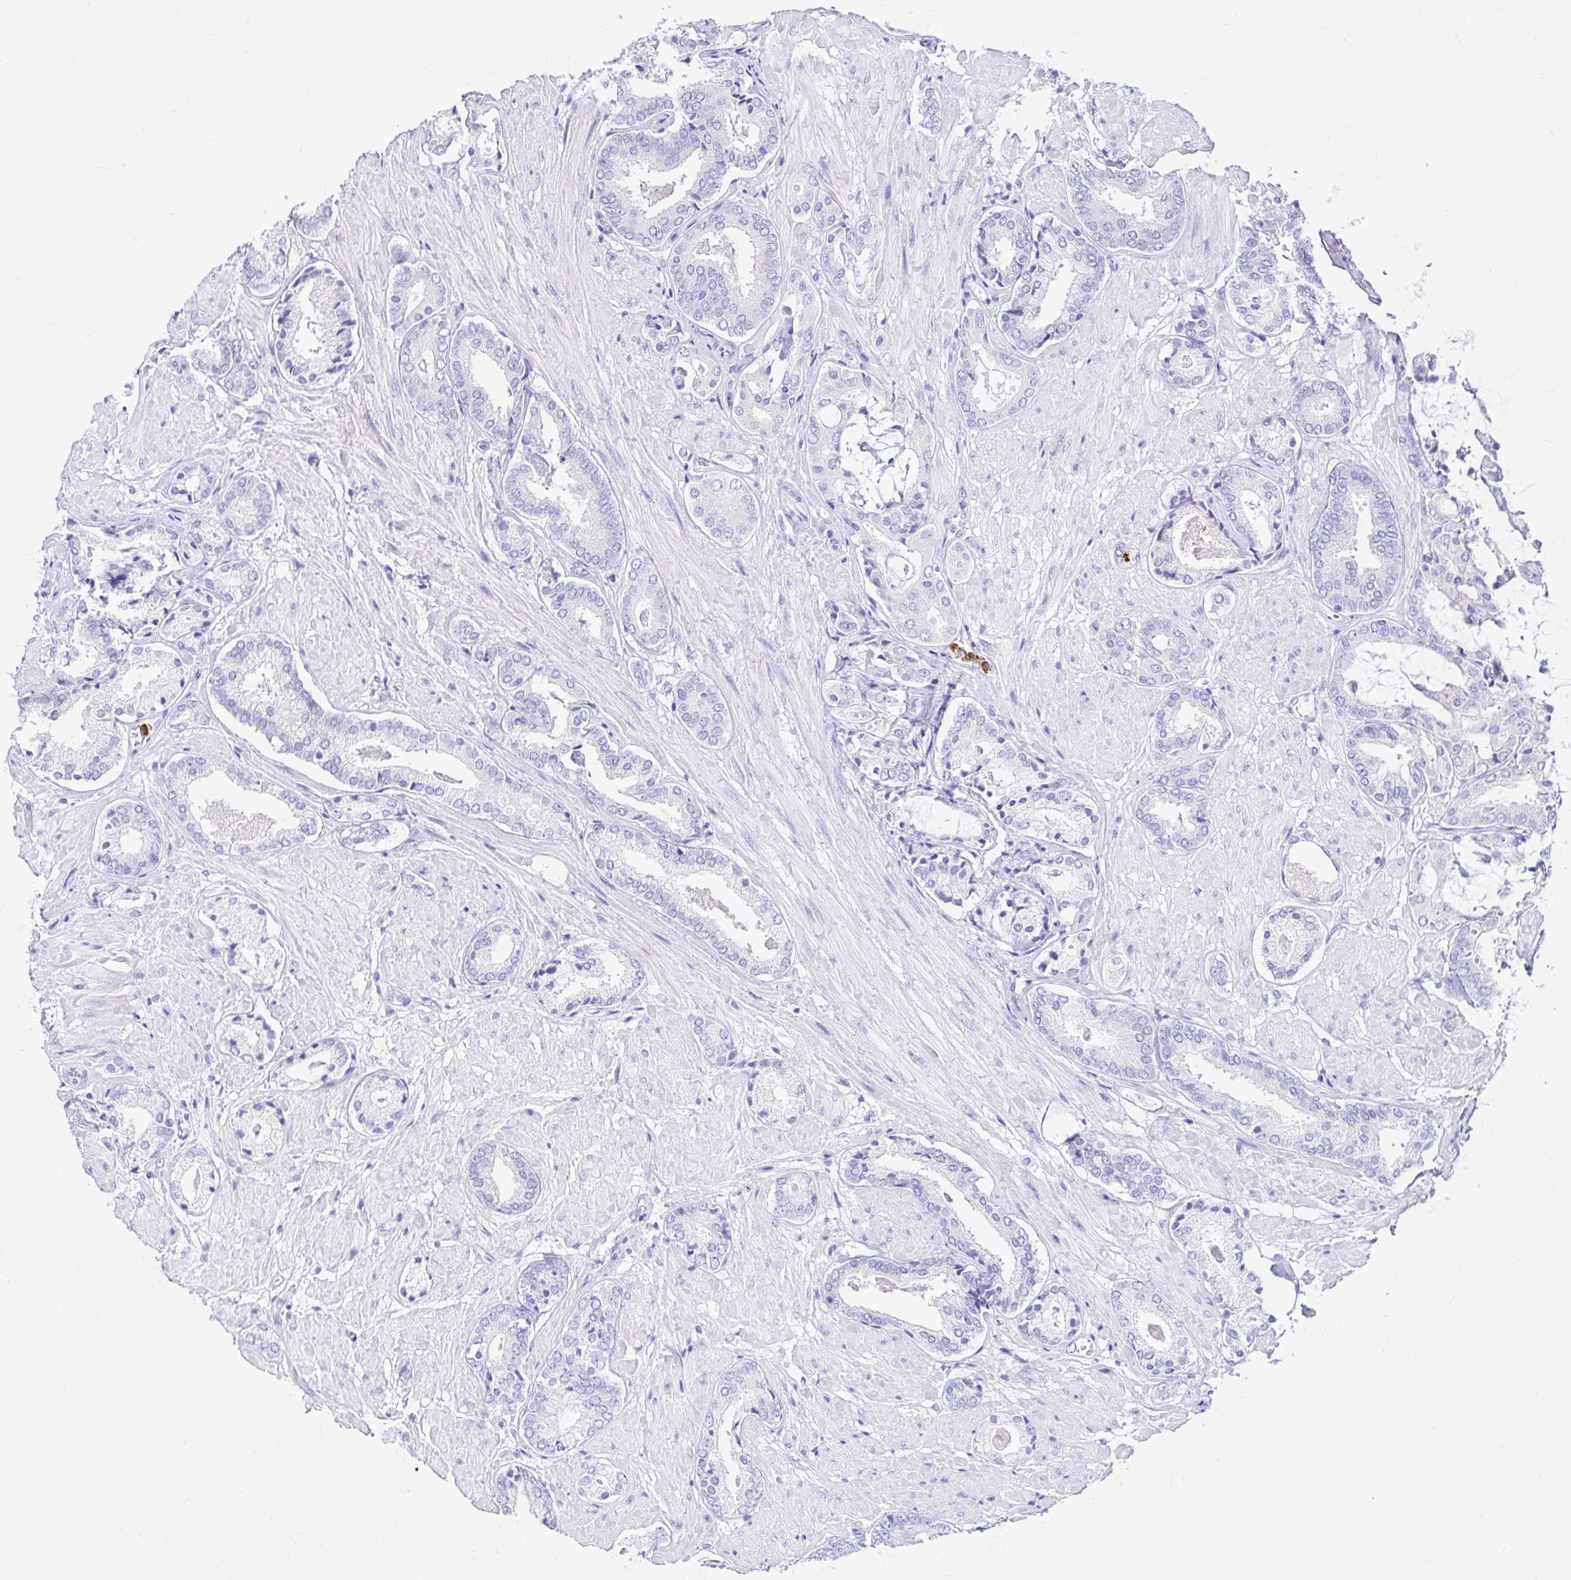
{"staining": {"intensity": "negative", "quantity": "none", "location": "none"}, "tissue": "prostate cancer", "cell_type": "Tumor cells", "image_type": "cancer", "snomed": [{"axis": "morphology", "description": "Adenocarcinoma, High grade"}, {"axis": "topography", "description": "Prostate"}], "caption": "Image shows no significant protein positivity in tumor cells of prostate high-grade adenocarcinoma.", "gene": "CLEC1B", "patient": {"sex": "male", "age": 56}}